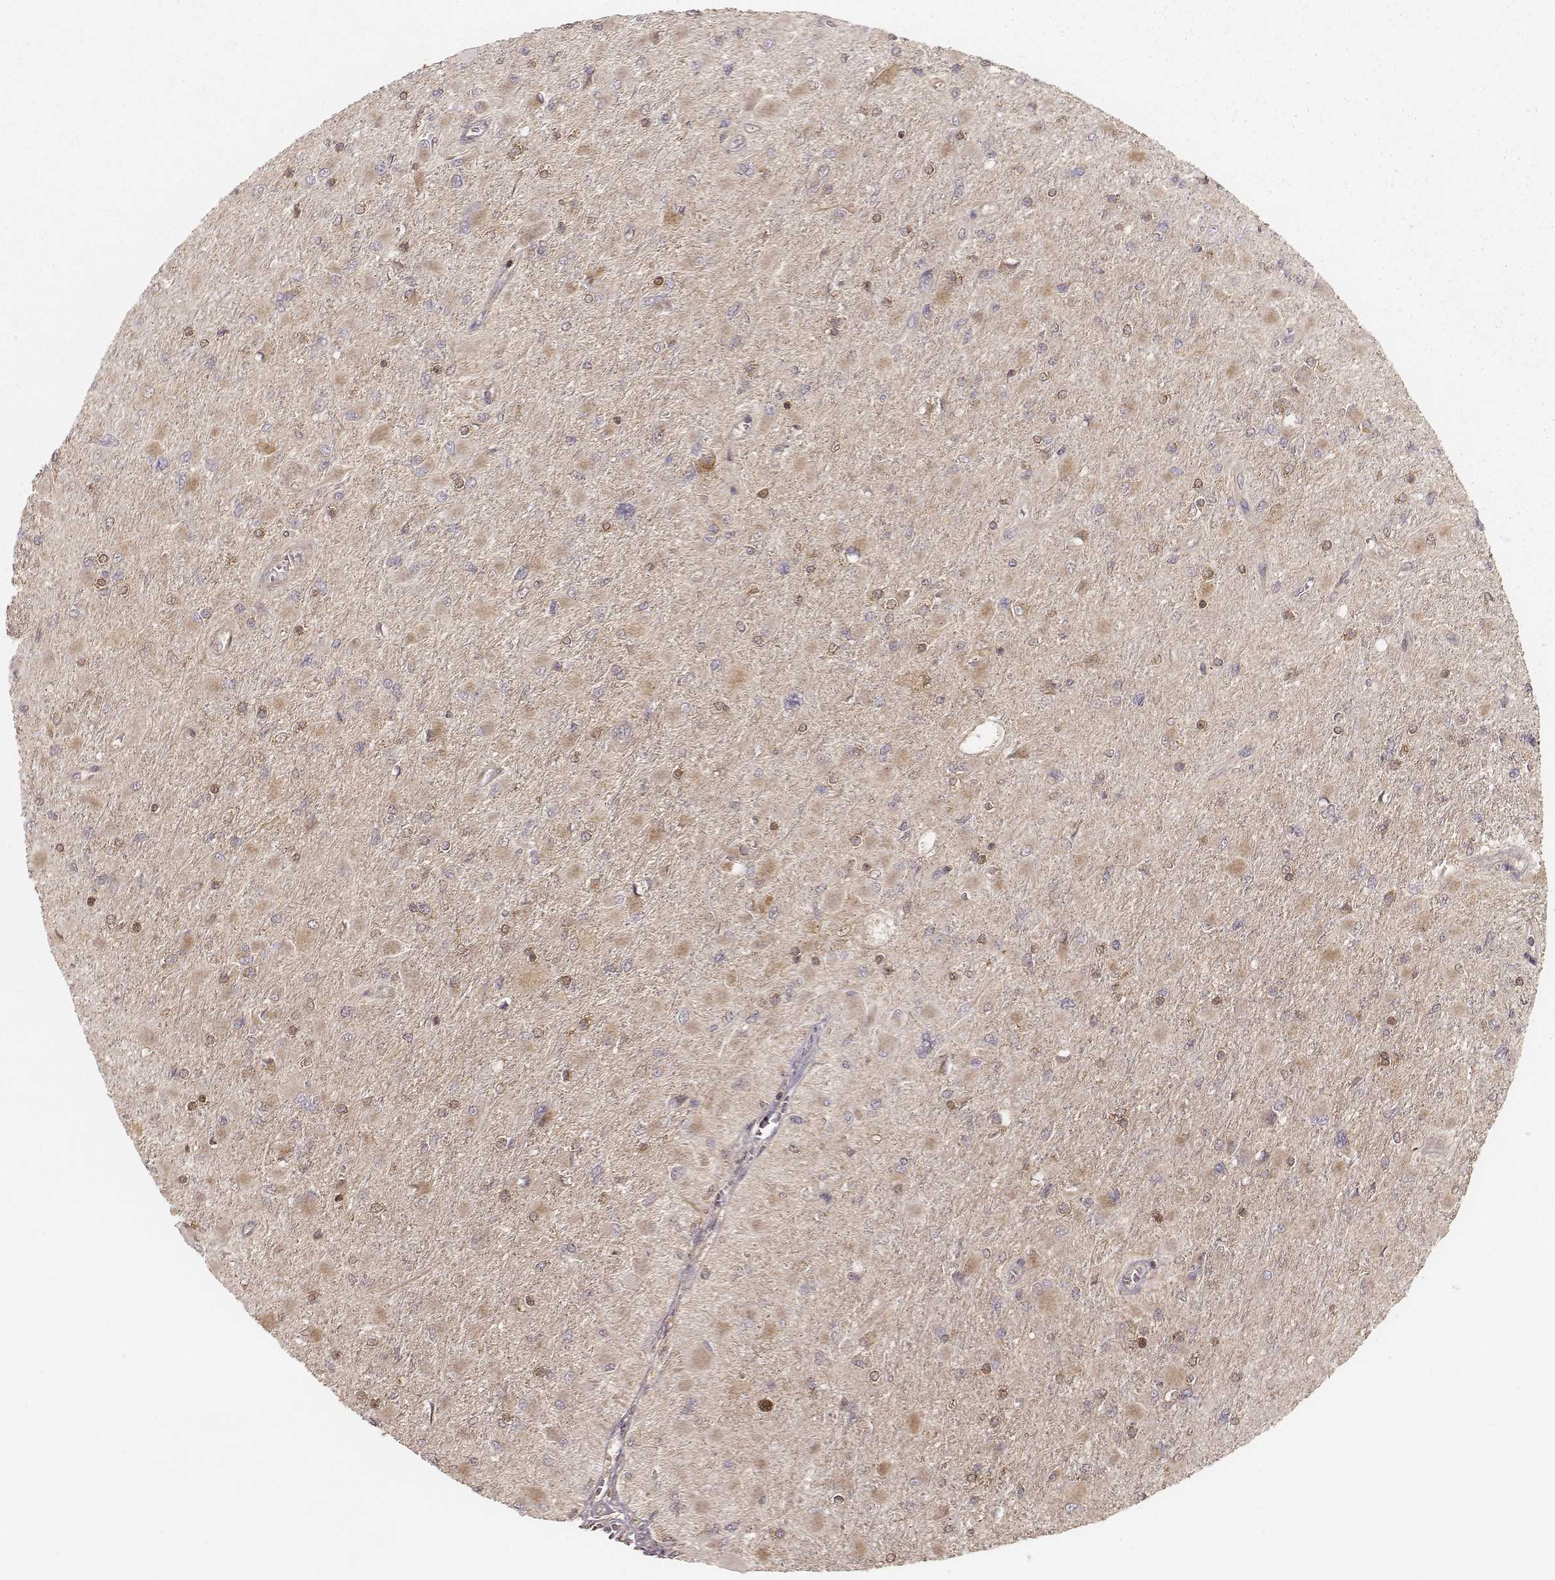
{"staining": {"intensity": "weak", "quantity": "25%-75%", "location": "cytoplasmic/membranous"}, "tissue": "glioma", "cell_type": "Tumor cells", "image_type": "cancer", "snomed": [{"axis": "morphology", "description": "Glioma, malignant, High grade"}, {"axis": "topography", "description": "Cerebral cortex"}], "caption": "This image shows immunohistochemistry (IHC) staining of glioma, with low weak cytoplasmic/membranous positivity in about 25%-75% of tumor cells.", "gene": "CARS1", "patient": {"sex": "female", "age": 36}}